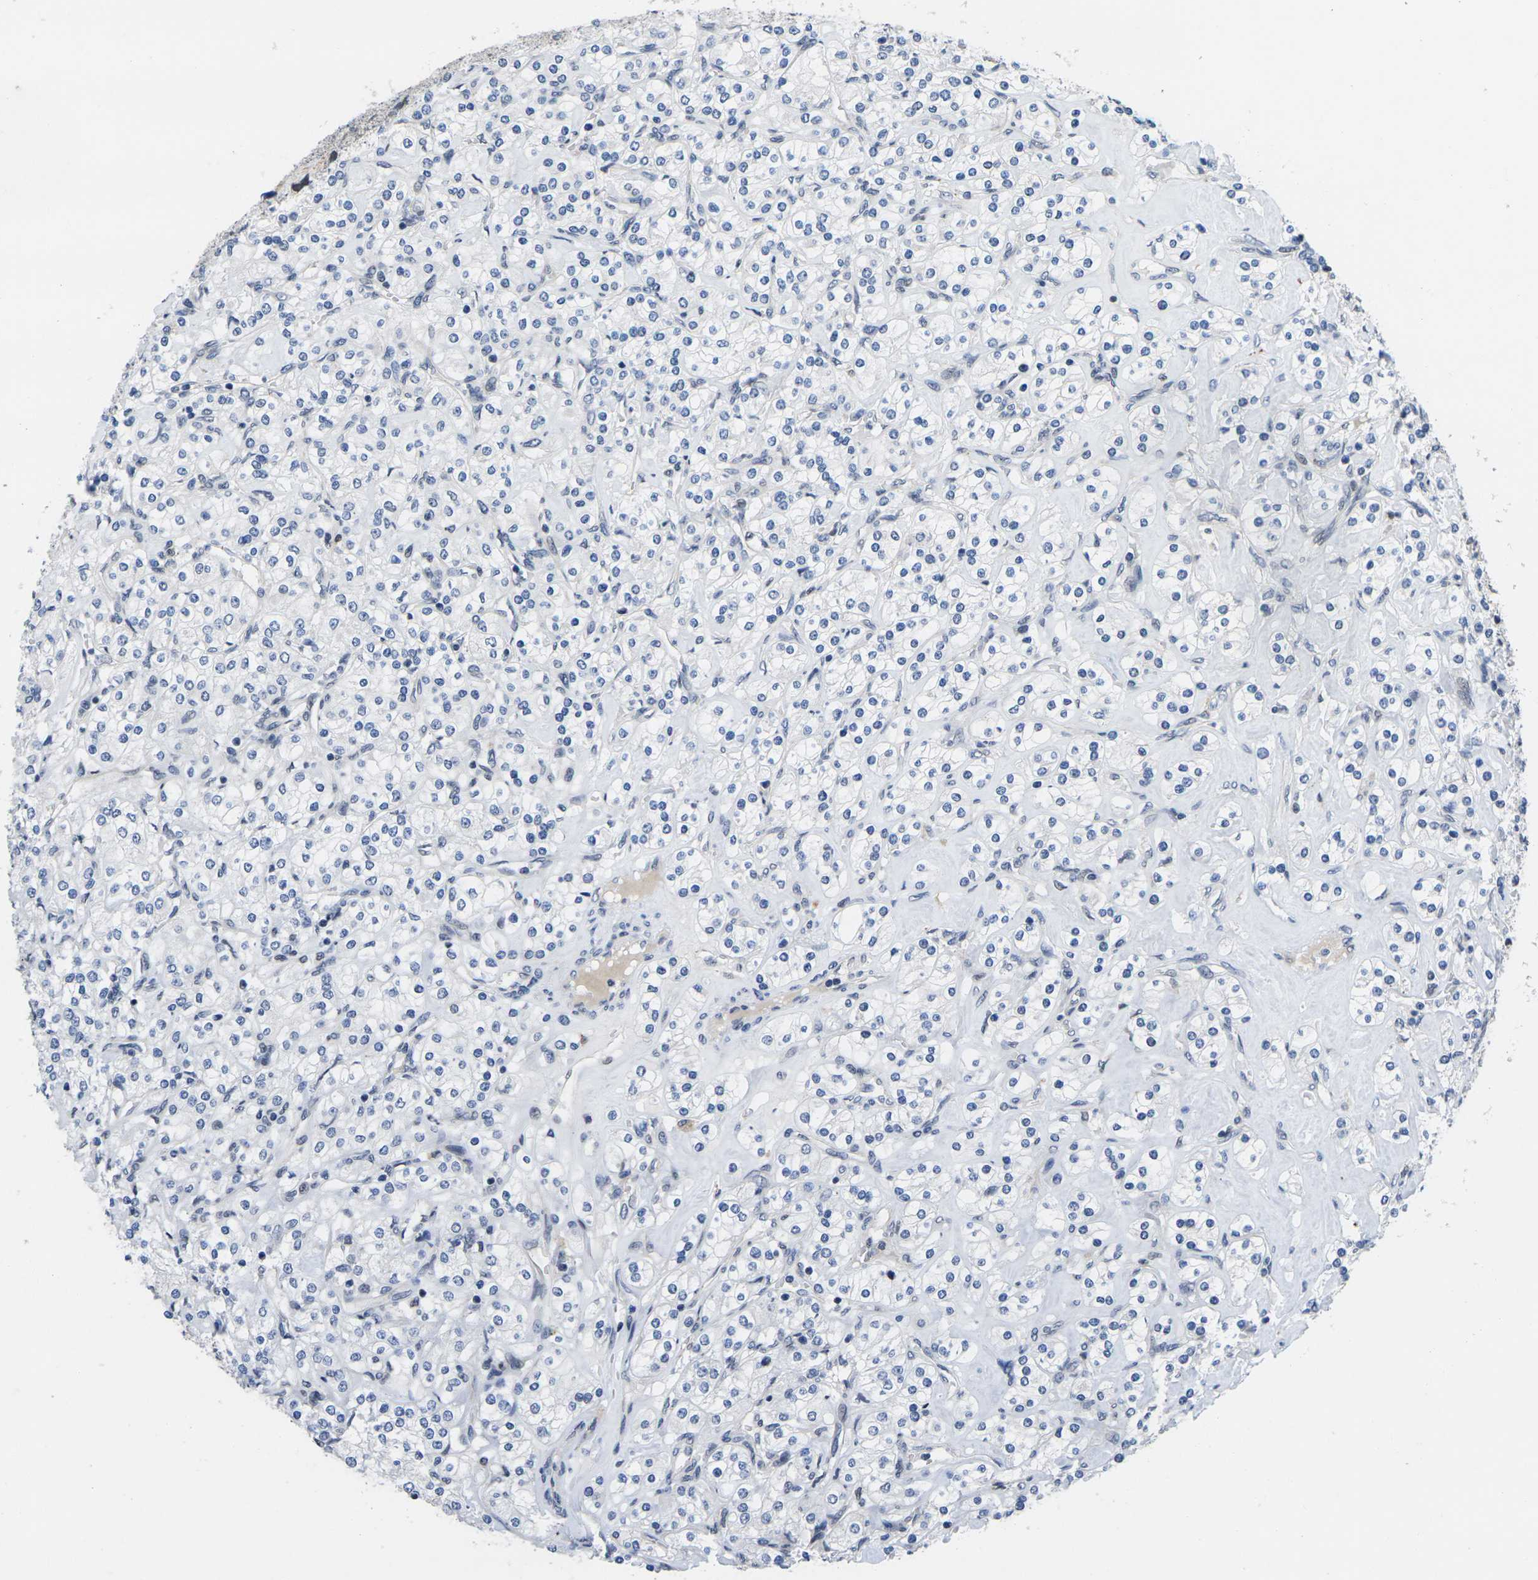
{"staining": {"intensity": "negative", "quantity": "none", "location": "none"}, "tissue": "renal cancer", "cell_type": "Tumor cells", "image_type": "cancer", "snomed": [{"axis": "morphology", "description": "Adenocarcinoma, NOS"}, {"axis": "topography", "description": "Kidney"}], "caption": "There is no significant staining in tumor cells of renal cancer (adenocarcinoma).", "gene": "RBM7", "patient": {"sex": "male", "age": 77}}